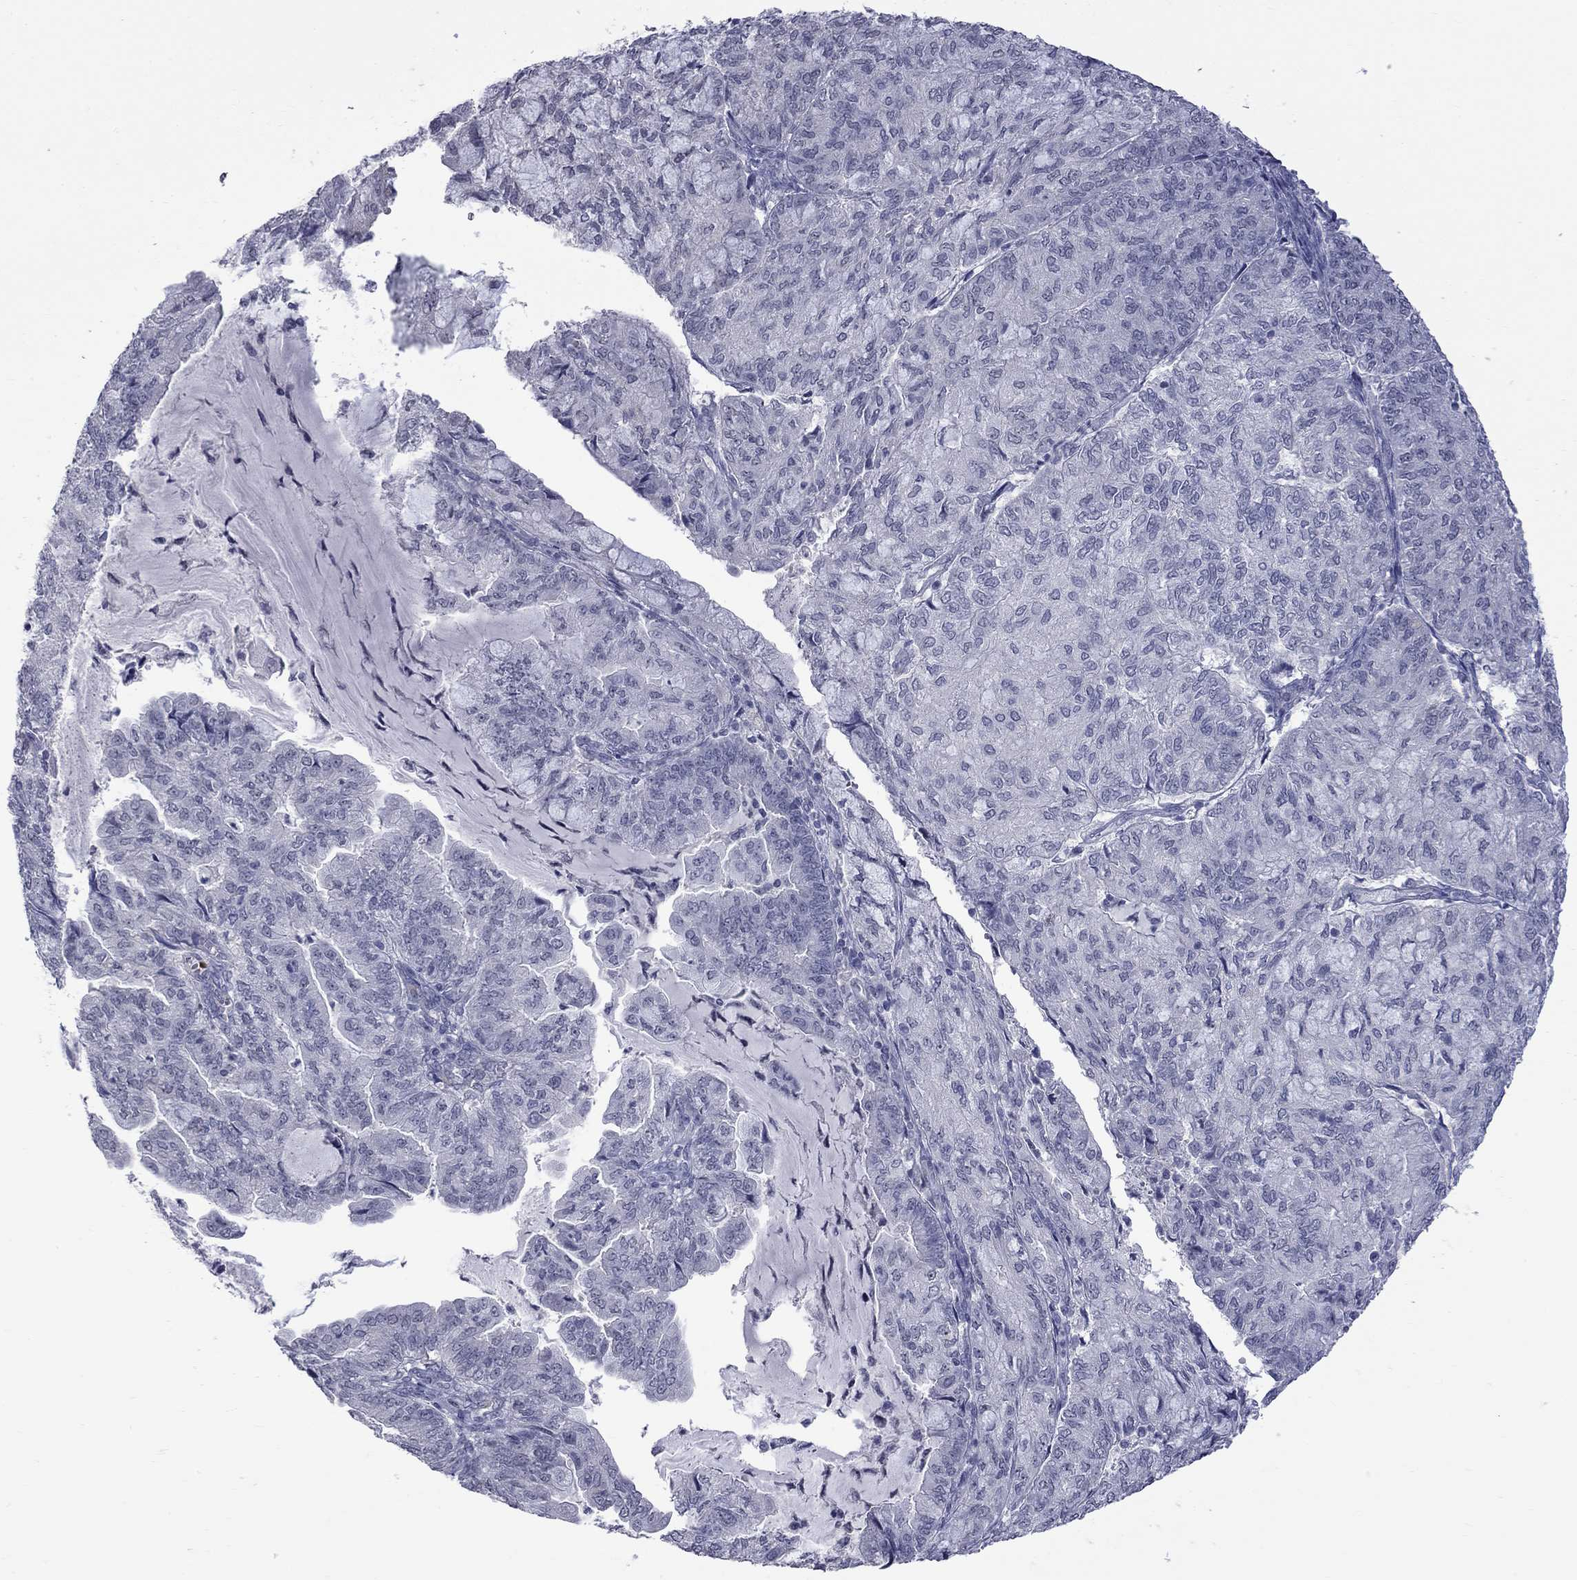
{"staining": {"intensity": "moderate", "quantity": "<25%", "location": "nuclear"}, "tissue": "endometrial cancer", "cell_type": "Tumor cells", "image_type": "cancer", "snomed": [{"axis": "morphology", "description": "Adenocarcinoma, NOS"}, {"axis": "topography", "description": "Endometrium"}], "caption": "A low amount of moderate nuclear staining is identified in approximately <25% of tumor cells in adenocarcinoma (endometrial) tissue.", "gene": "GSG1L", "patient": {"sex": "female", "age": 82}}